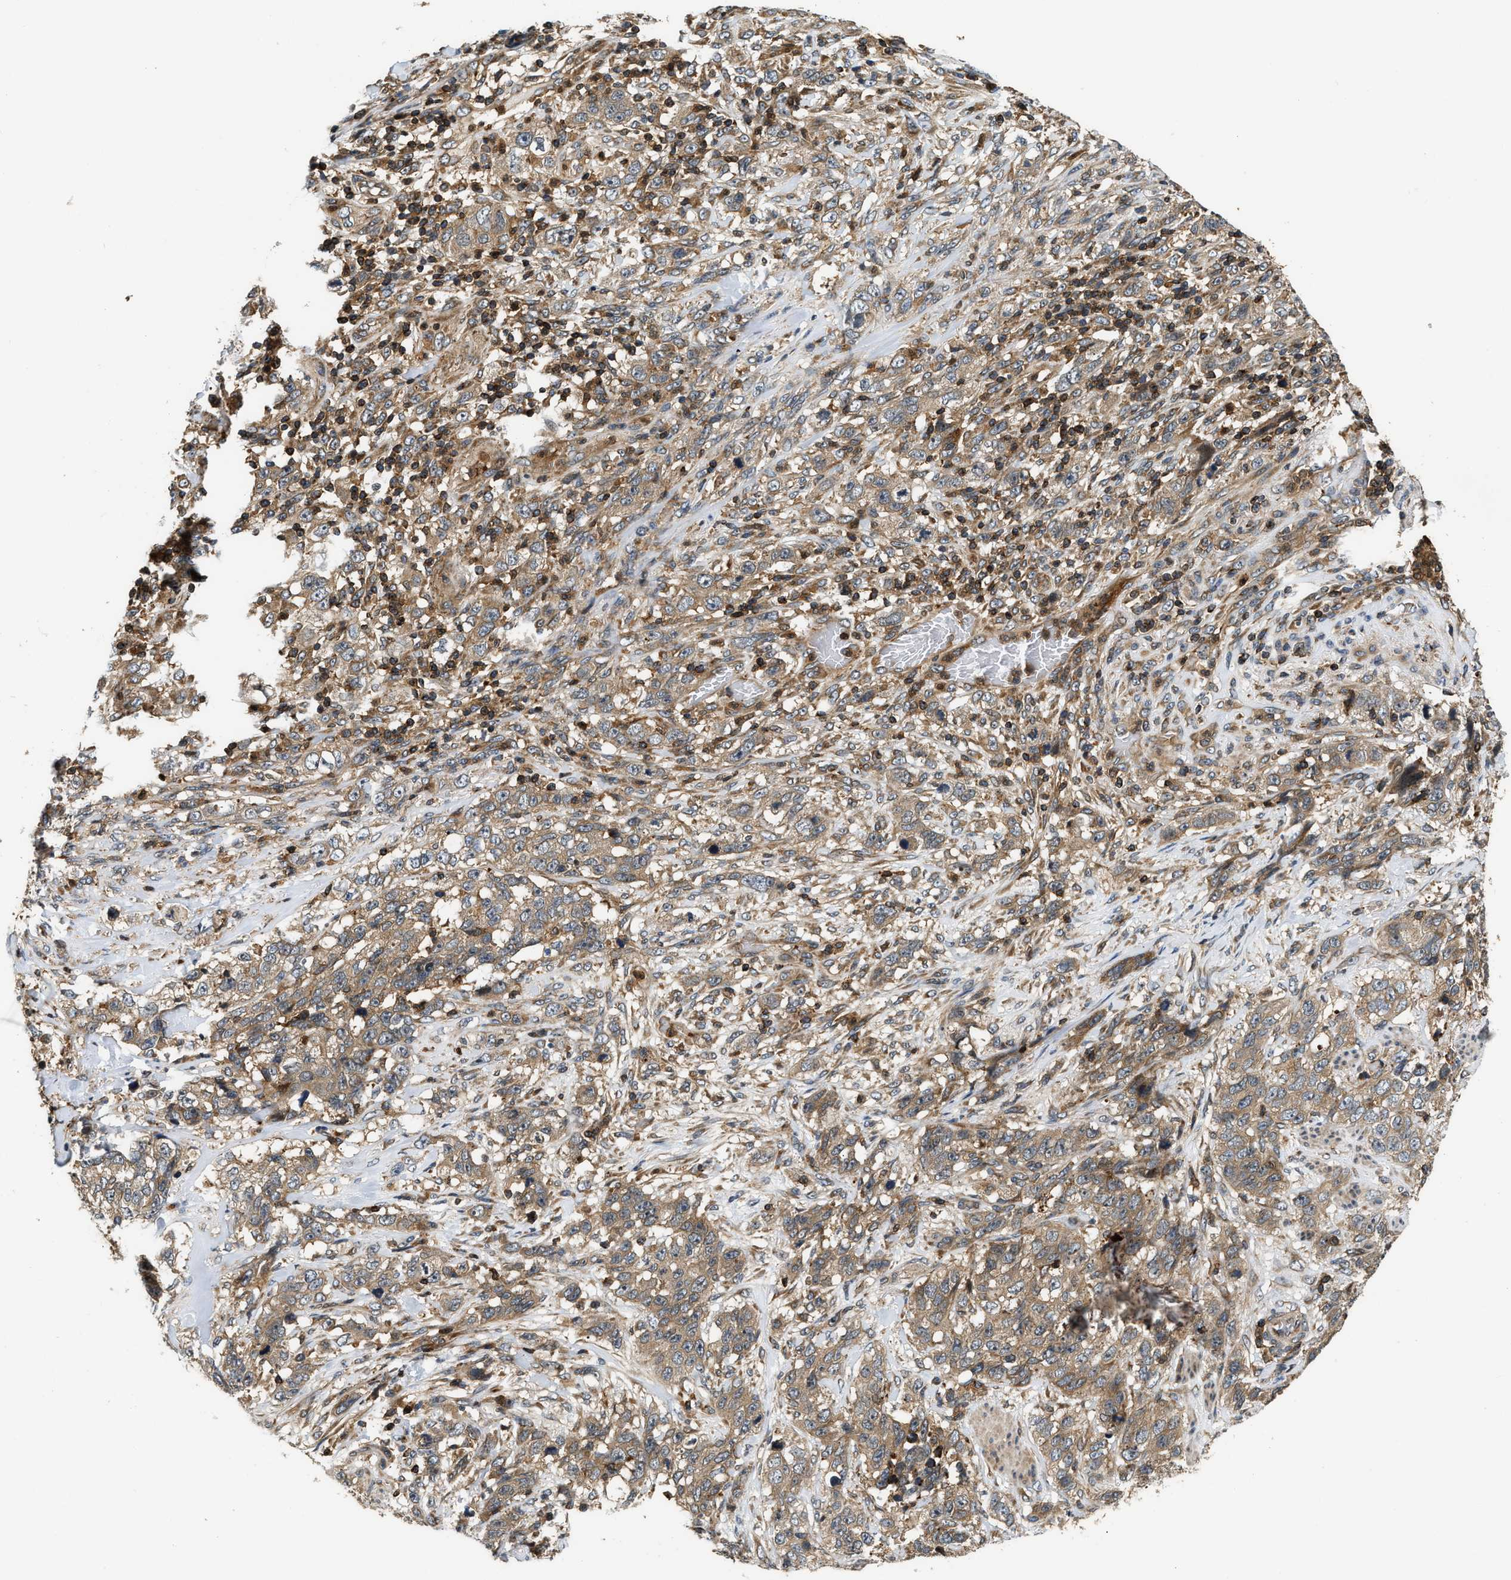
{"staining": {"intensity": "weak", "quantity": ">75%", "location": "cytoplasmic/membranous"}, "tissue": "stomach cancer", "cell_type": "Tumor cells", "image_type": "cancer", "snomed": [{"axis": "morphology", "description": "Adenocarcinoma, NOS"}, {"axis": "topography", "description": "Stomach"}], "caption": "An immunohistochemistry photomicrograph of tumor tissue is shown. Protein staining in brown labels weak cytoplasmic/membranous positivity in stomach cancer within tumor cells.", "gene": "SNX5", "patient": {"sex": "male", "age": 48}}